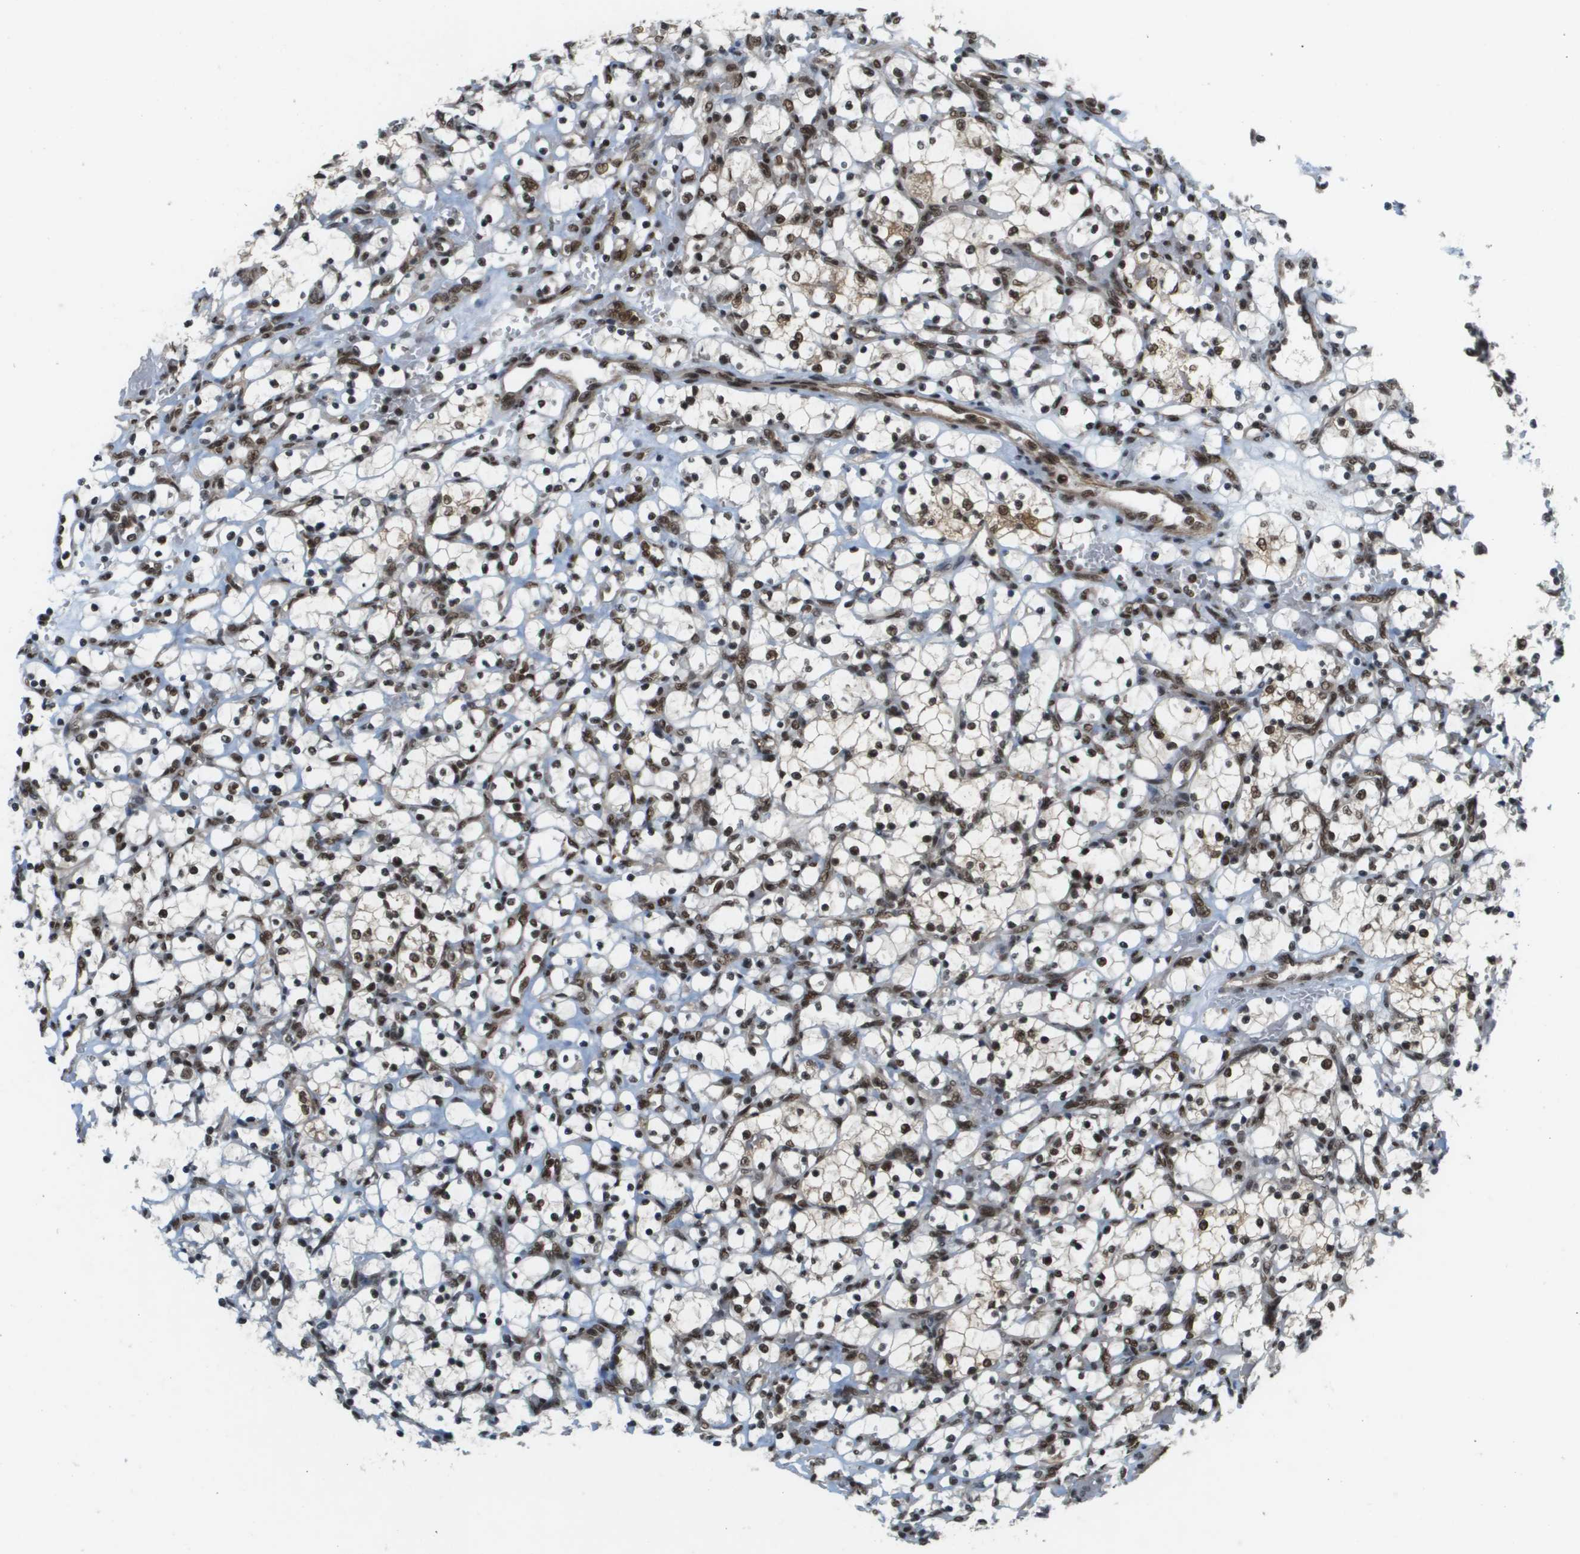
{"staining": {"intensity": "weak", "quantity": "25%-75%", "location": "nuclear"}, "tissue": "renal cancer", "cell_type": "Tumor cells", "image_type": "cancer", "snomed": [{"axis": "morphology", "description": "Adenocarcinoma, NOS"}, {"axis": "topography", "description": "Kidney"}], "caption": "A high-resolution photomicrograph shows immunohistochemistry staining of renal cancer (adenocarcinoma), which reveals weak nuclear staining in about 25%-75% of tumor cells. (brown staining indicates protein expression, while blue staining denotes nuclei).", "gene": "PRCC", "patient": {"sex": "female", "age": 69}}